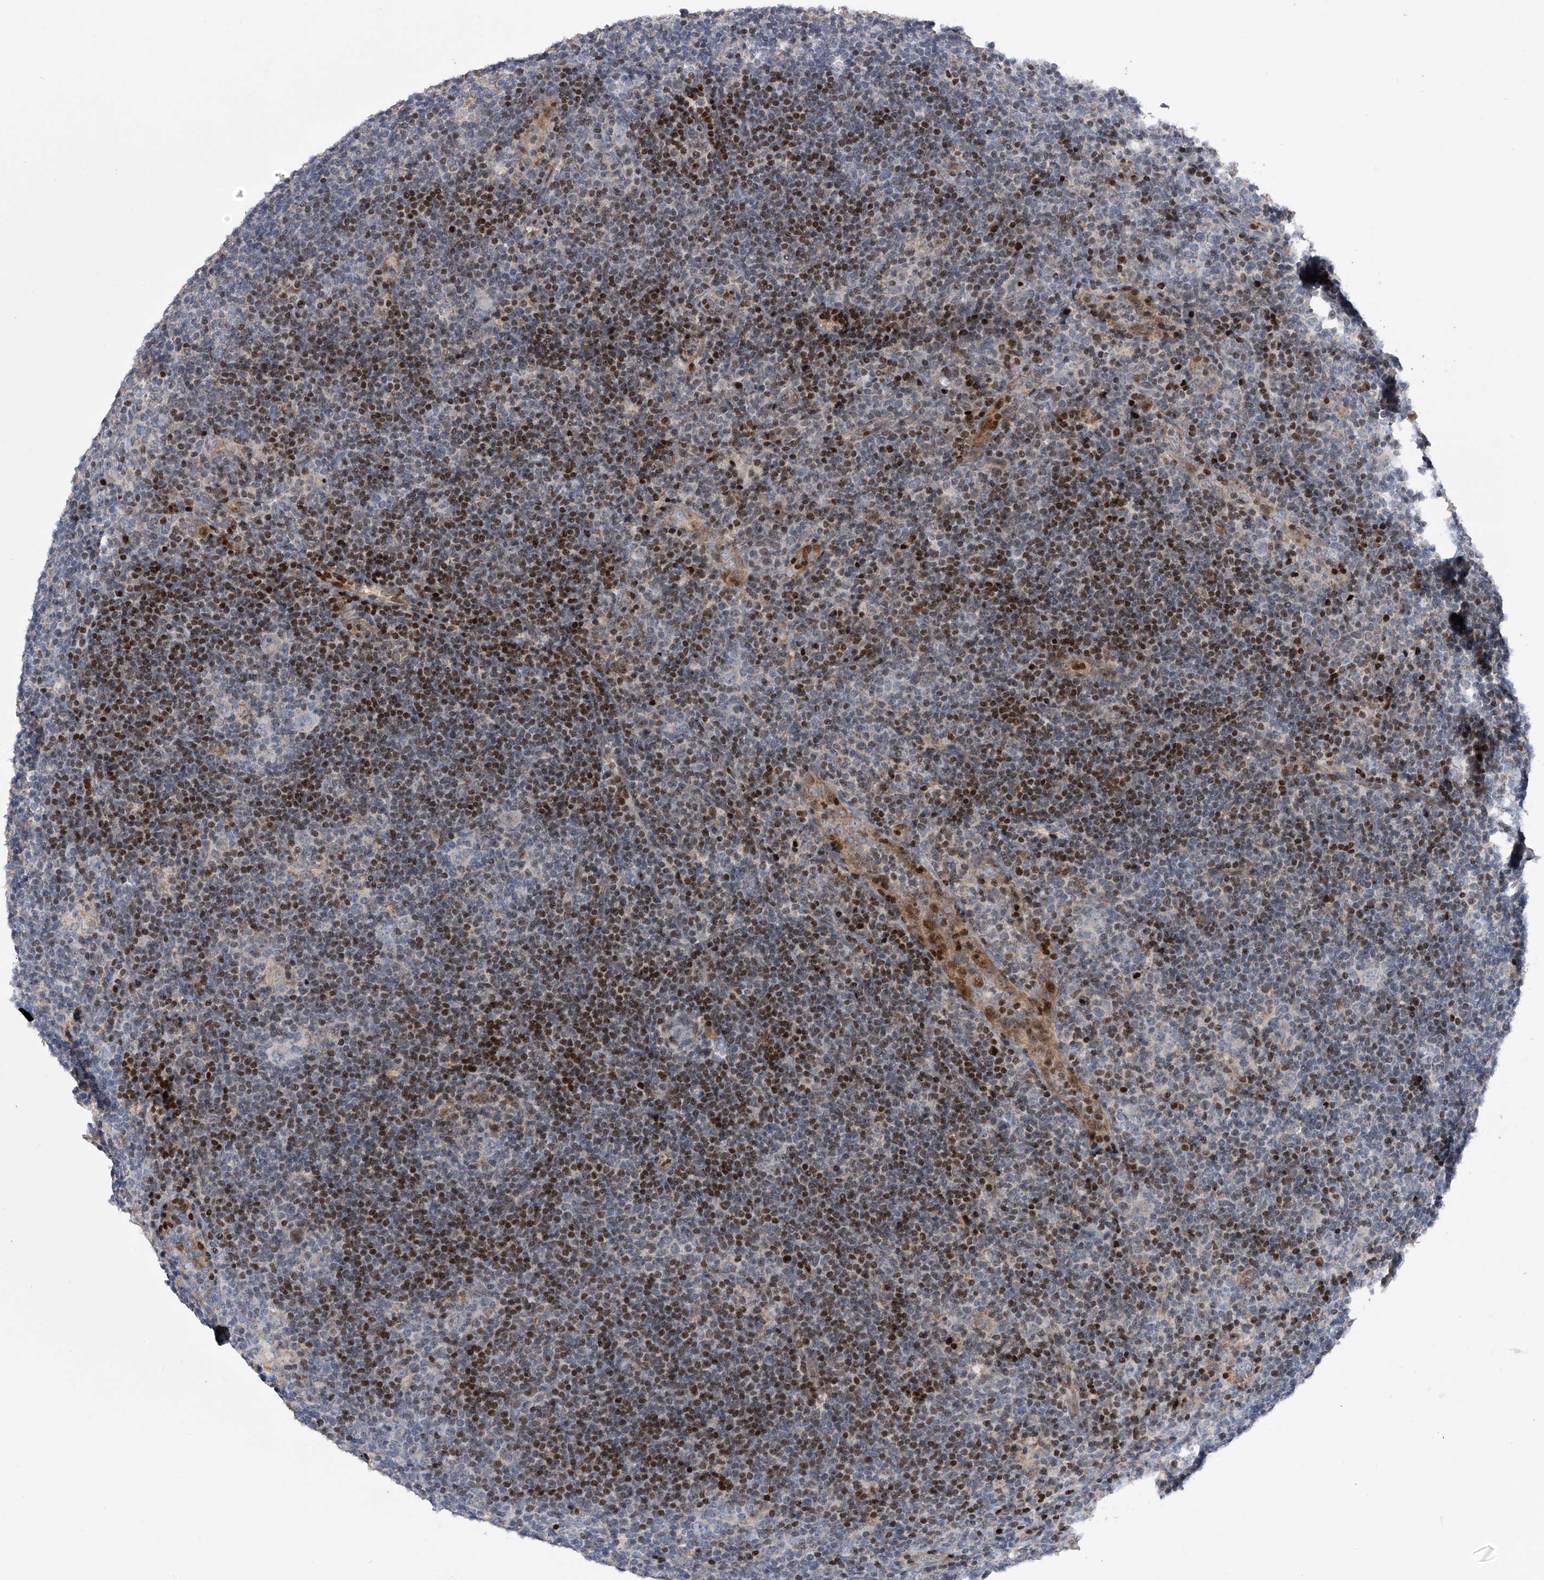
{"staining": {"intensity": "negative", "quantity": "none", "location": "none"}, "tissue": "lymphoma", "cell_type": "Tumor cells", "image_type": "cancer", "snomed": [{"axis": "morphology", "description": "Hodgkin's disease, NOS"}, {"axis": "topography", "description": "Lymph node"}], "caption": "A high-resolution micrograph shows immunohistochemistry (IHC) staining of Hodgkin's disease, which reveals no significant positivity in tumor cells. The staining is performed using DAB brown chromogen with nuclei counter-stained in using hematoxylin.", "gene": "CDH12", "patient": {"sex": "female", "age": 57}}